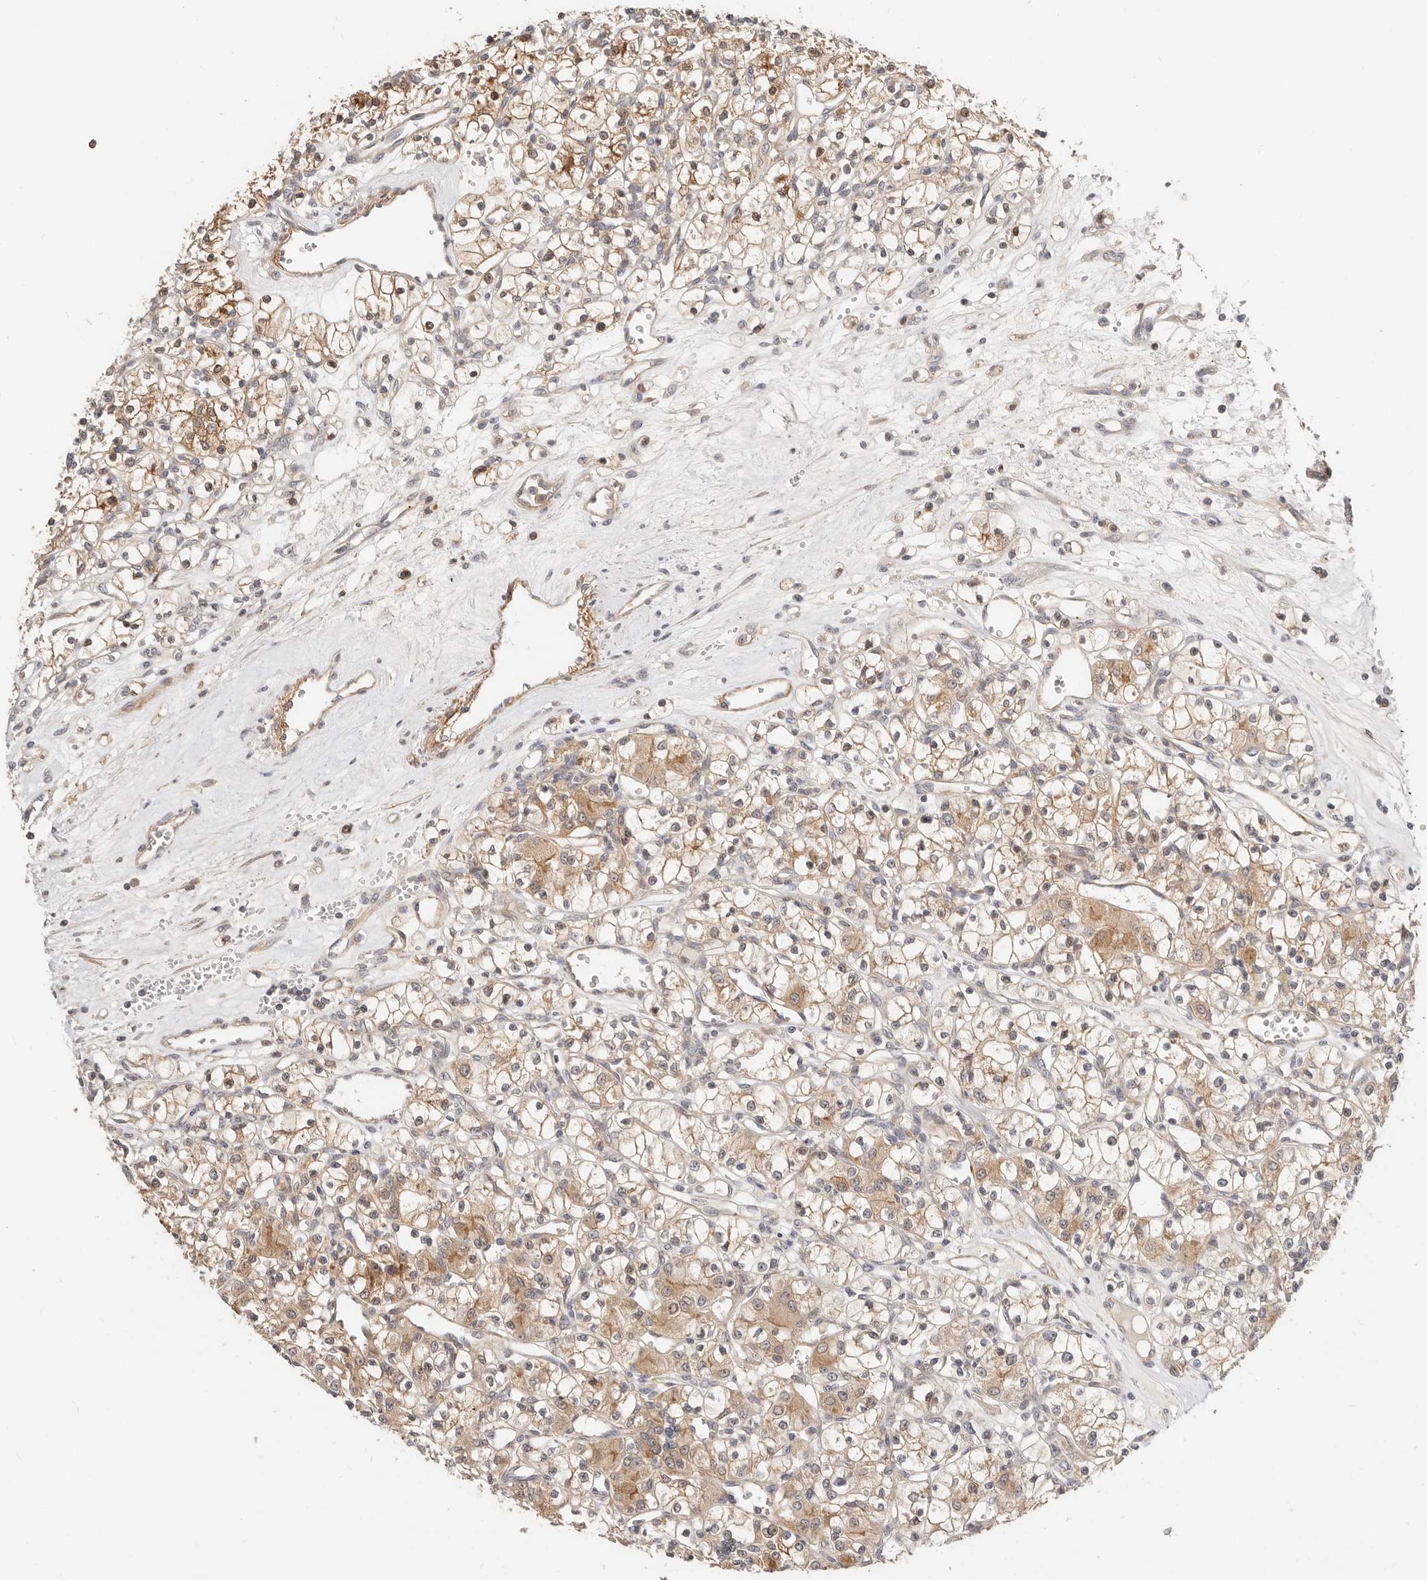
{"staining": {"intensity": "weak", "quantity": ">75%", "location": "cytoplasmic/membranous"}, "tissue": "renal cancer", "cell_type": "Tumor cells", "image_type": "cancer", "snomed": [{"axis": "morphology", "description": "Adenocarcinoma, NOS"}, {"axis": "topography", "description": "Kidney"}], "caption": "Renal cancer stained with IHC exhibits weak cytoplasmic/membranous positivity in approximately >75% of tumor cells. (IHC, brightfield microscopy, high magnification).", "gene": "ZRANB1", "patient": {"sex": "female", "age": 59}}